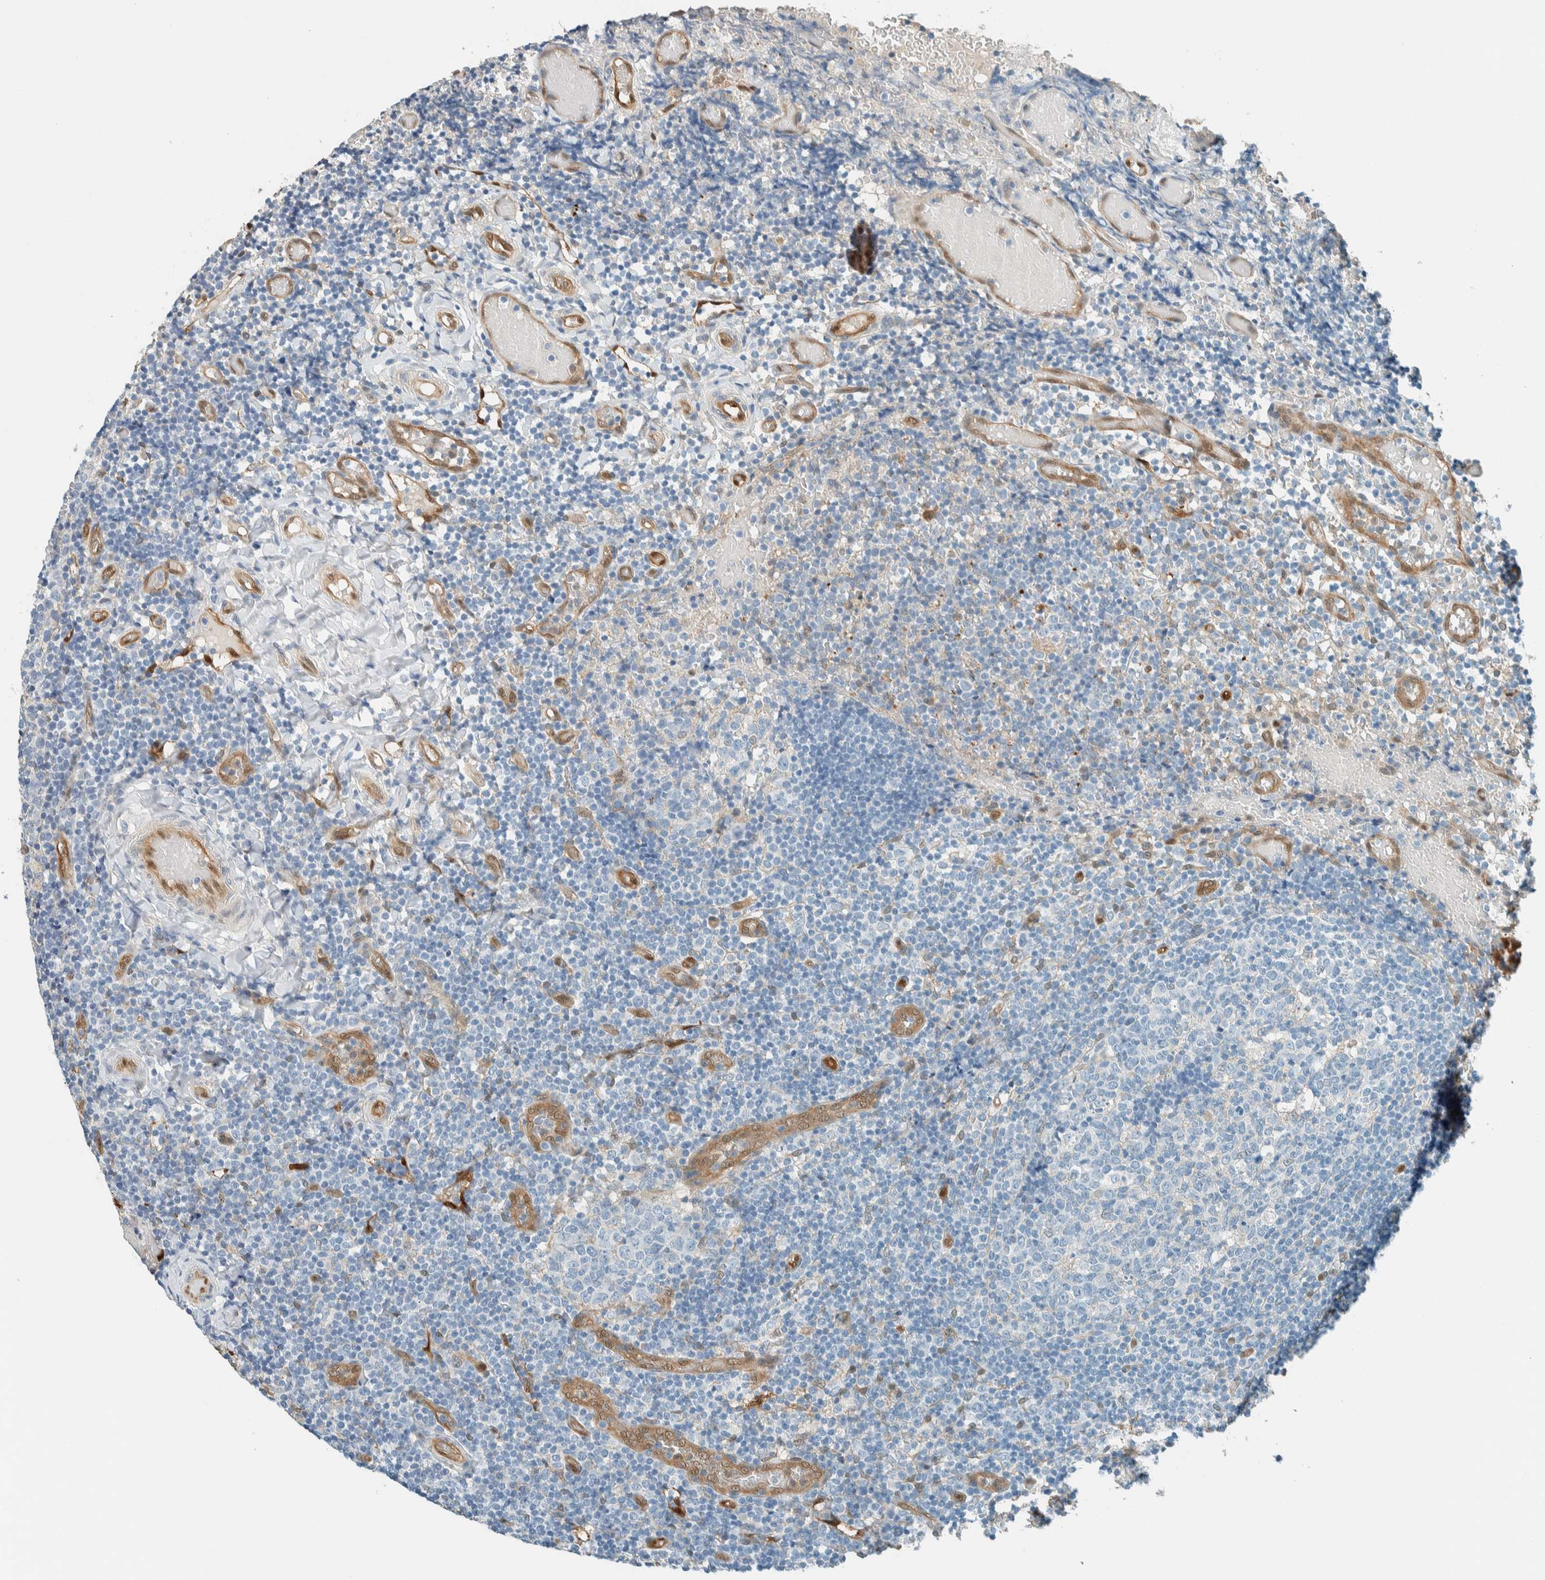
{"staining": {"intensity": "negative", "quantity": "none", "location": "none"}, "tissue": "tonsil", "cell_type": "Germinal center cells", "image_type": "normal", "snomed": [{"axis": "morphology", "description": "Normal tissue, NOS"}, {"axis": "topography", "description": "Tonsil"}], "caption": "An image of human tonsil is negative for staining in germinal center cells.", "gene": "NXN", "patient": {"sex": "female", "age": 19}}